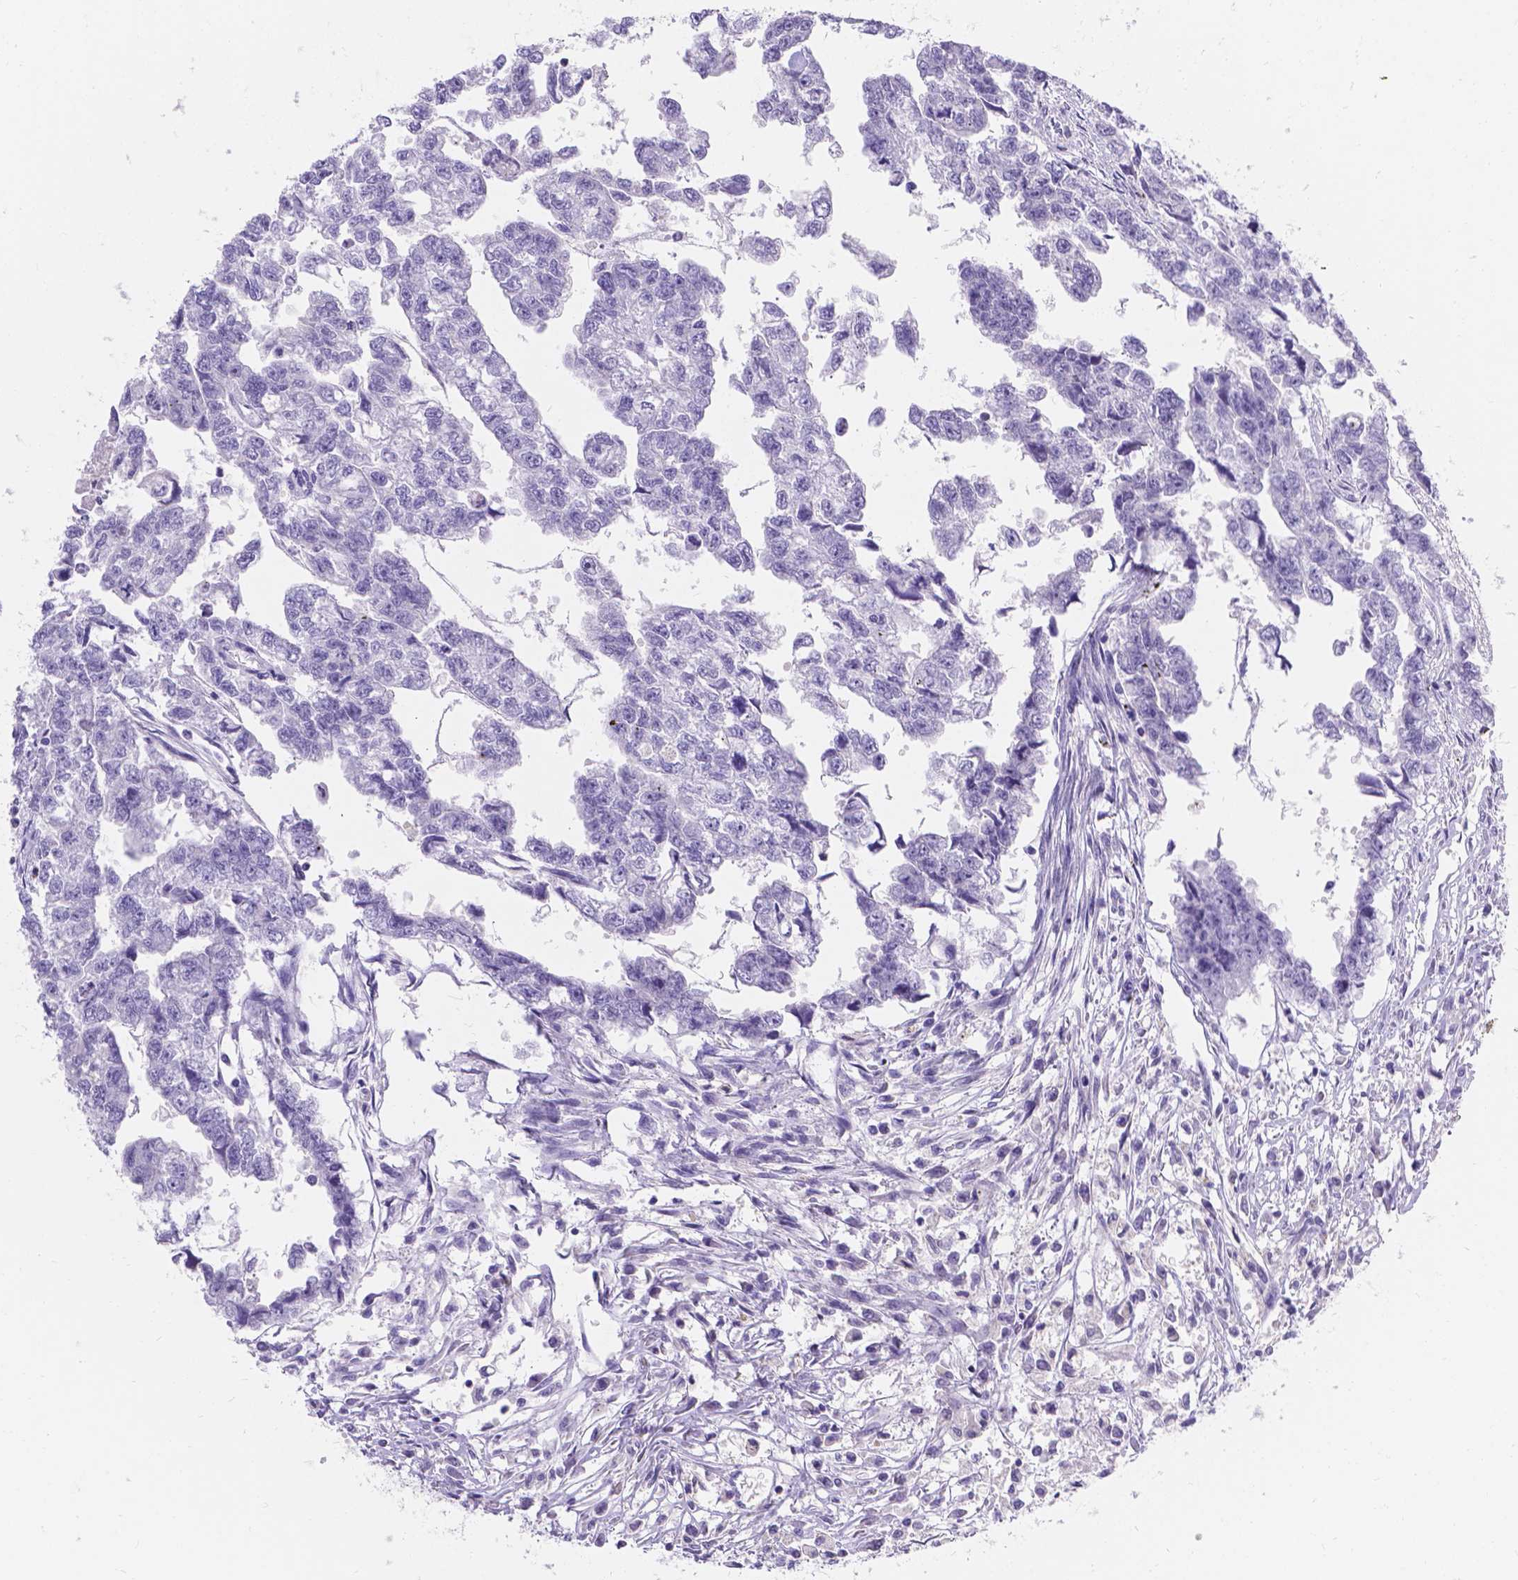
{"staining": {"intensity": "negative", "quantity": "none", "location": "none"}, "tissue": "testis cancer", "cell_type": "Tumor cells", "image_type": "cancer", "snomed": [{"axis": "morphology", "description": "Carcinoma, Embryonal, NOS"}, {"axis": "morphology", "description": "Teratoma, malignant, NOS"}, {"axis": "topography", "description": "Testis"}], "caption": "Histopathology image shows no protein expression in tumor cells of testis cancer (embryonal carcinoma) tissue.", "gene": "GNRHR", "patient": {"sex": "male", "age": 44}}